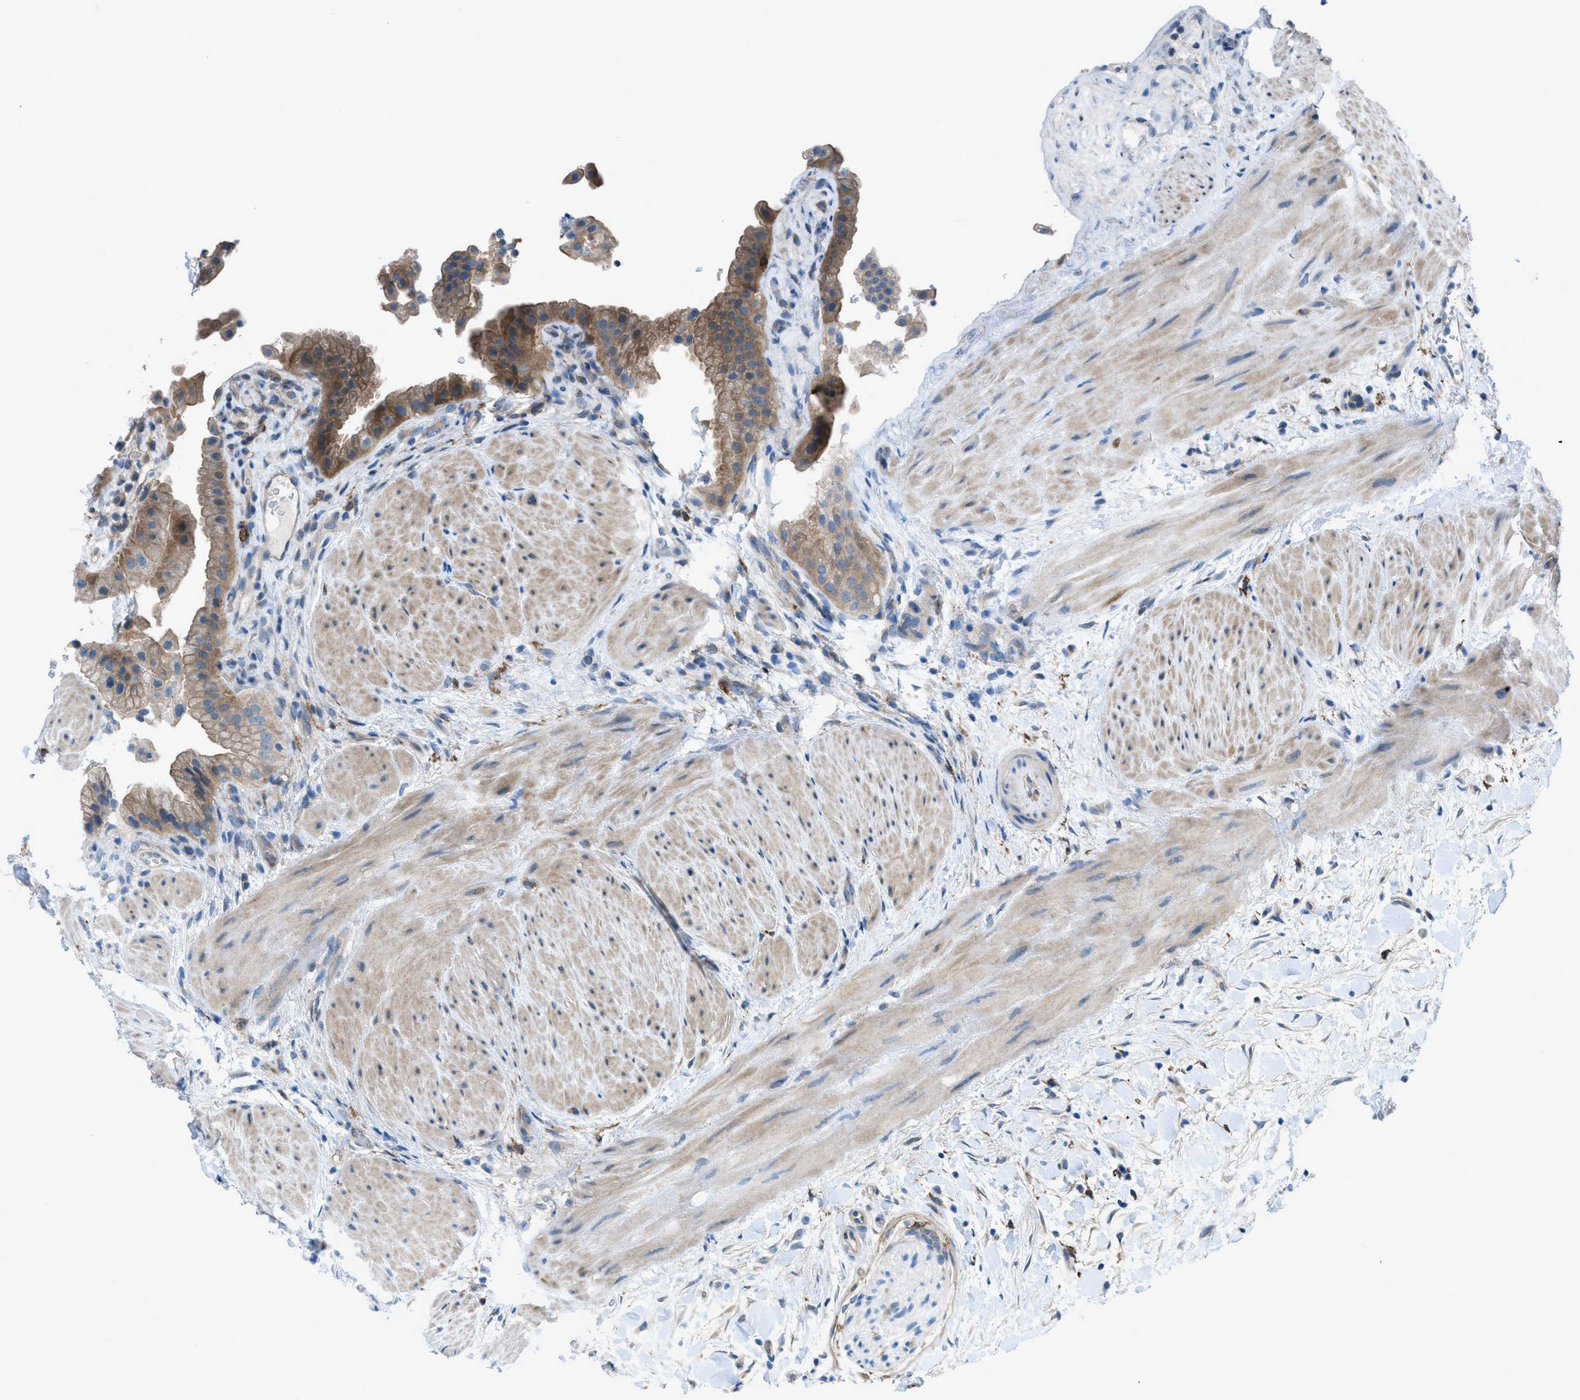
{"staining": {"intensity": "moderate", "quantity": ">75%", "location": "cytoplasmic/membranous"}, "tissue": "gallbladder", "cell_type": "Glandular cells", "image_type": "normal", "snomed": [{"axis": "morphology", "description": "Normal tissue, NOS"}, {"axis": "topography", "description": "Gallbladder"}], "caption": "This is a histology image of immunohistochemistry staining of benign gallbladder, which shows moderate staining in the cytoplasmic/membranous of glandular cells.", "gene": "EGFR", "patient": {"sex": "male", "age": 49}}